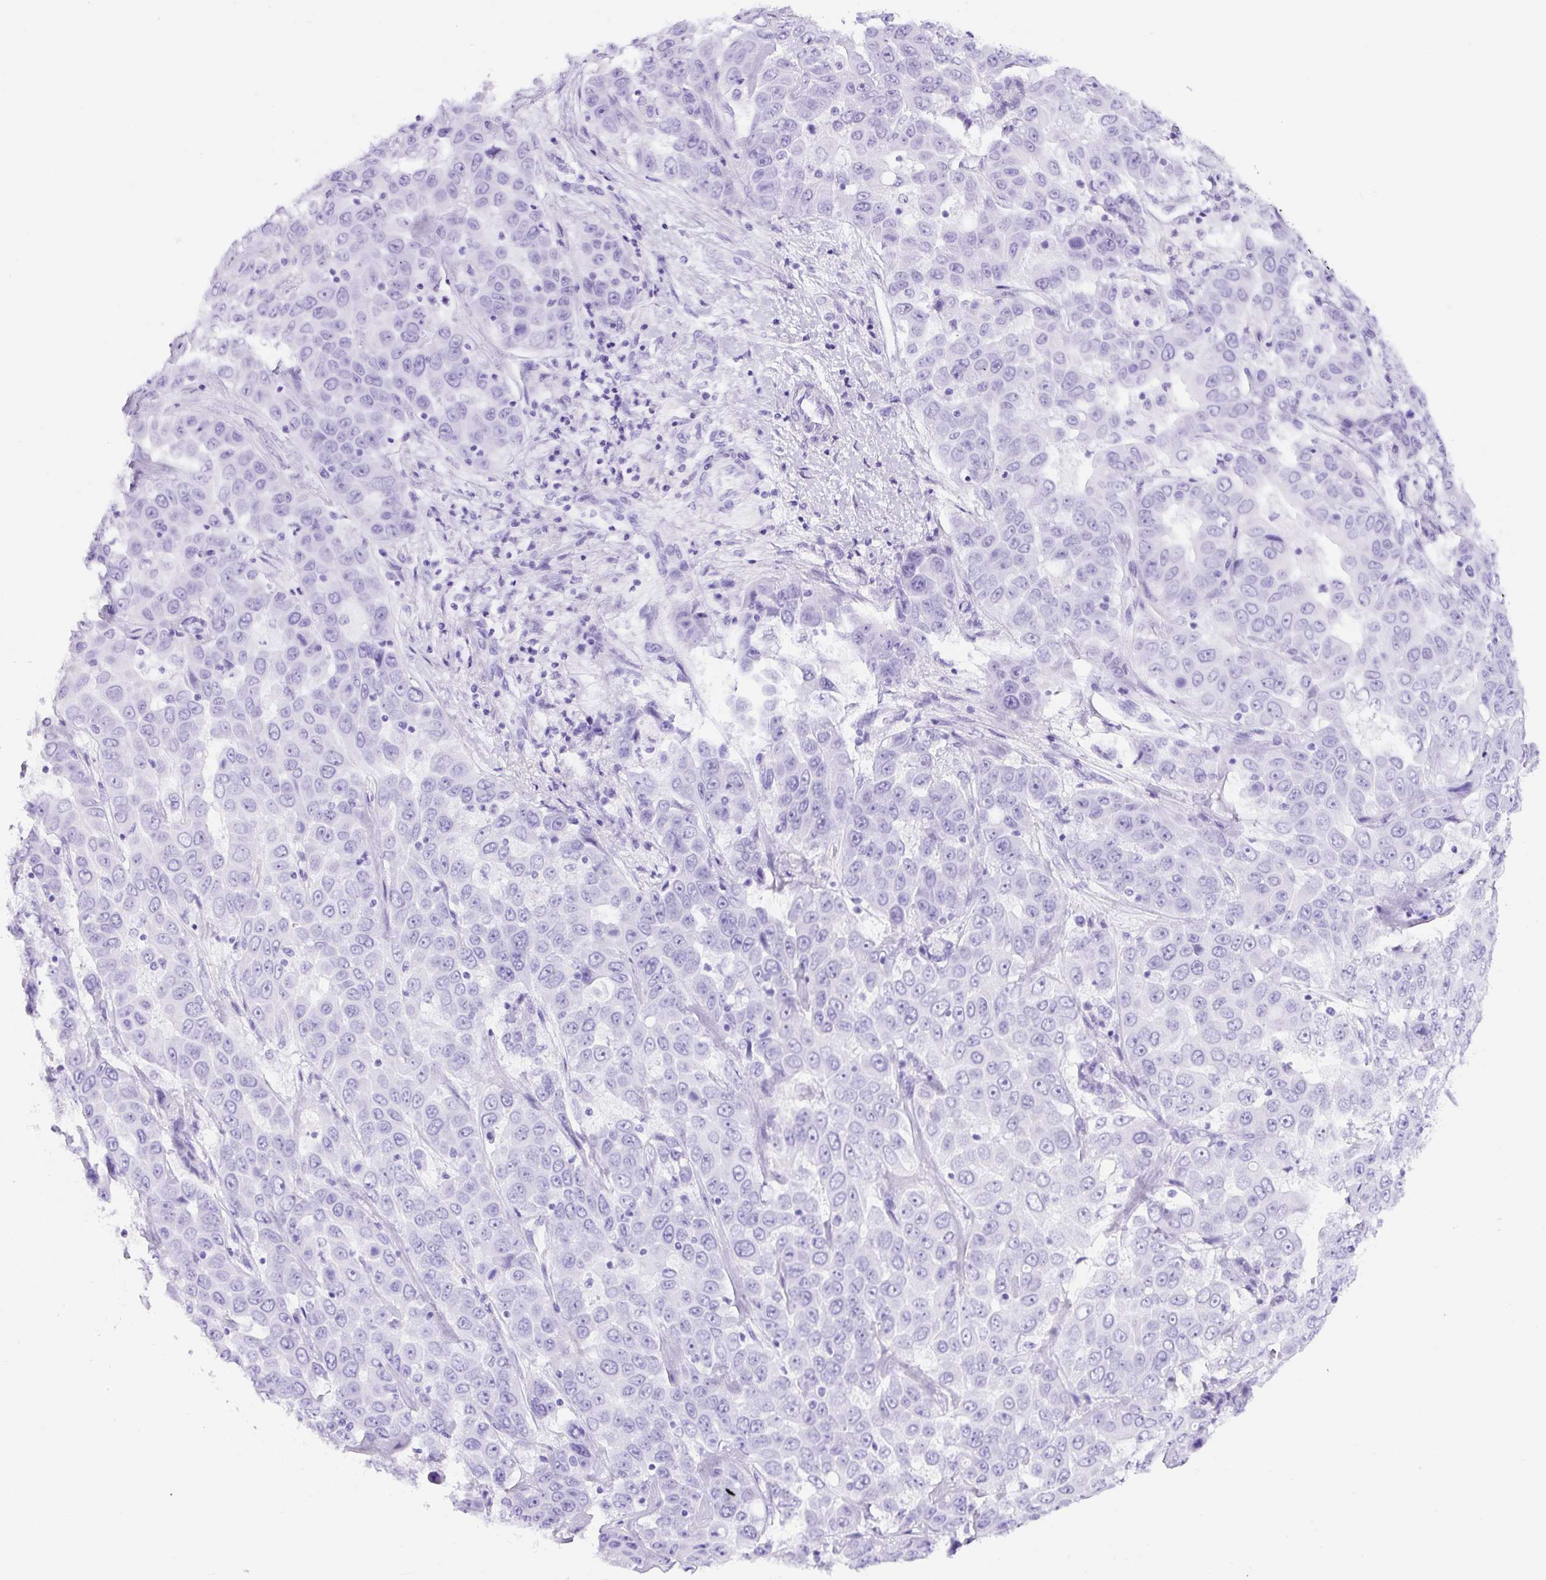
{"staining": {"intensity": "negative", "quantity": "none", "location": "none"}, "tissue": "liver cancer", "cell_type": "Tumor cells", "image_type": "cancer", "snomed": [{"axis": "morphology", "description": "Cholangiocarcinoma"}, {"axis": "topography", "description": "Liver"}], "caption": "High magnification brightfield microscopy of liver cancer stained with DAB (3,3'-diaminobenzidine) (brown) and counterstained with hematoxylin (blue): tumor cells show no significant expression.", "gene": "TMEM200B", "patient": {"sex": "female", "age": 52}}